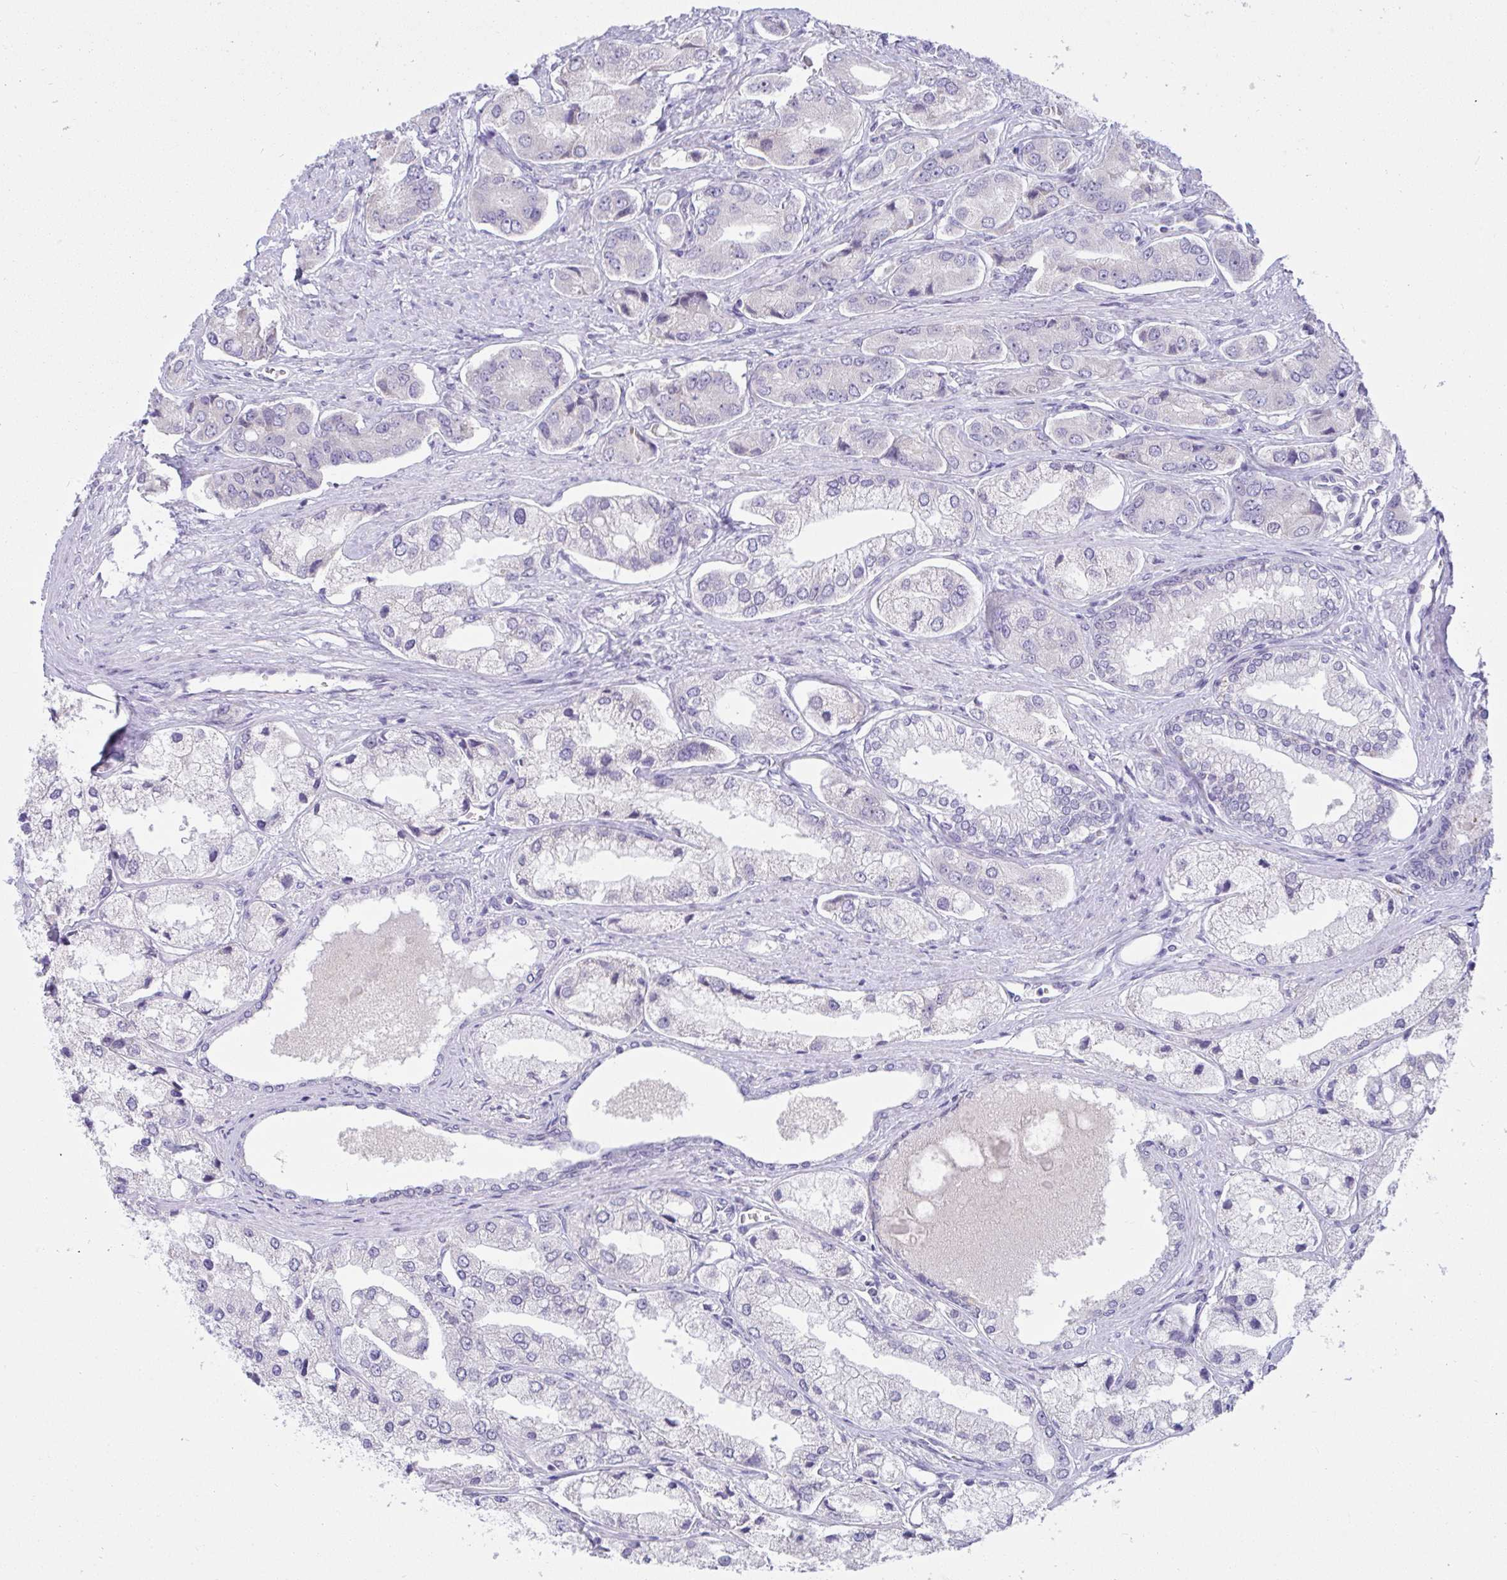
{"staining": {"intensity": "negative", "quantity": "none", "location": "none"}, "tissue": "prostate cancer", "cell_type": "Tumor cells", "image_type": "cancer", "snomed": [{"axis": "morphology", "description": "Adenocarcinoma, Low grade"}, {"axis": "topography", "description": "Prostate"}], "caption": "DAB immunohistochemical staining of human prostate adenocarcinoma (low-grade) displays no significant positivity in tumor cells.", "gene": "TMEM41A", "patient": {"sex": "male", "age": 69}}